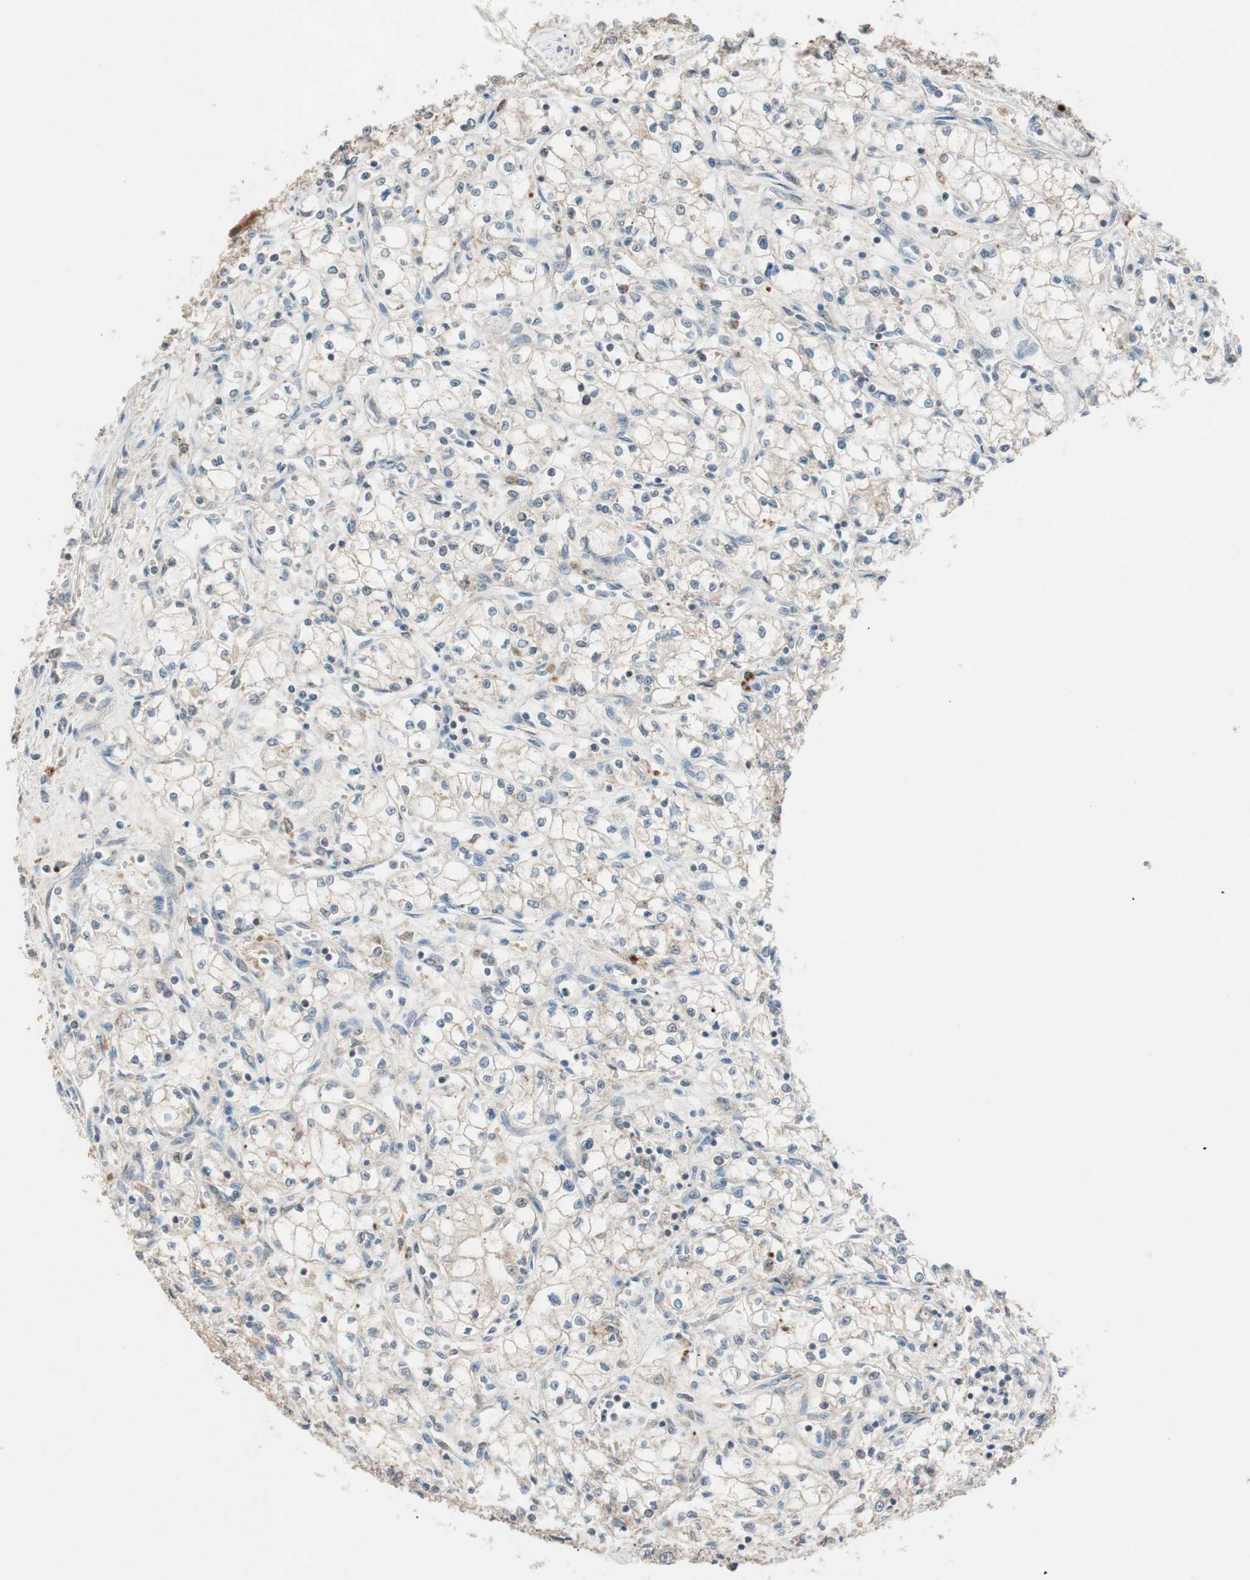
{"staining": {"intensity": "weak", "quantity": ">75%", "location": "cytoplasmic/membranous"}, "tissue": "renal cancer", "cell_type": "Tumor cells", "image_type": "cancer", "snomed": [{"axis": "morphology", "description": "Normal tissue, NOS"}, {"axis": "morphology", "description": "Adenocarcinoma, NOS"}, {"axis": "topography", "description": "Kidney"}], "caption": "The image exhibits immunohistochemical staining of adenocarcinoma (renal). There is weak cytoplasmic/membranous expression is appreciated in approximately >75% of tumor cells.", "gene": "GLB1", "patient": {"sex": "male", "age": 59}}